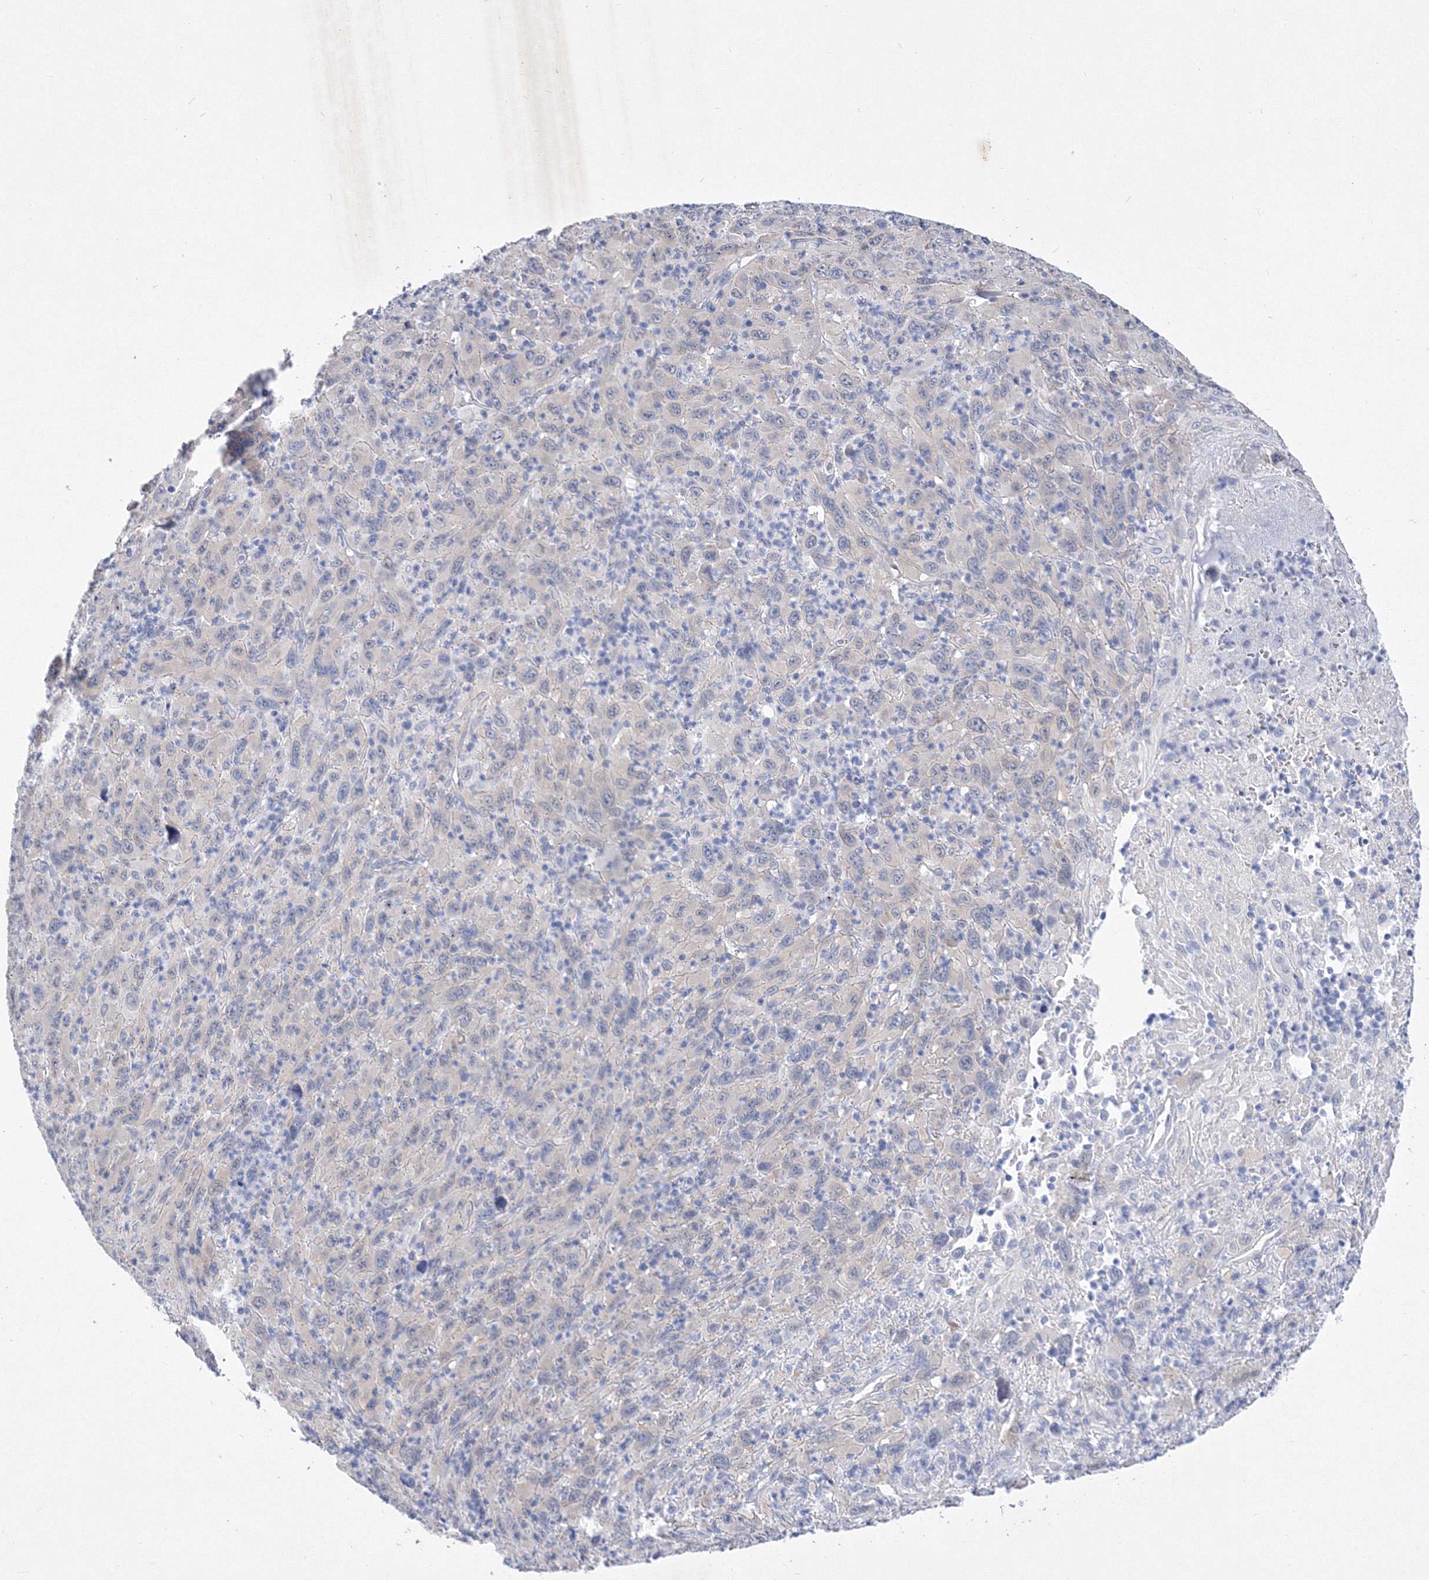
{"staining": {"intensity": "negative", "quantity": "none", "location": "none"}, "tissue": "melanoma", "cell_type": "Tumor cells", "image_type": "cancer", "snomed": [{"axis": "morphology", "description": "Malignant melanoma, Metastatic site"}, {"axis": "topography", "description": "Skin"}], "caption": "The image displays no staining of tumor cells in melanoma.", "gene": "GPN1", "patient": {"sex": "female", "age": 56}}